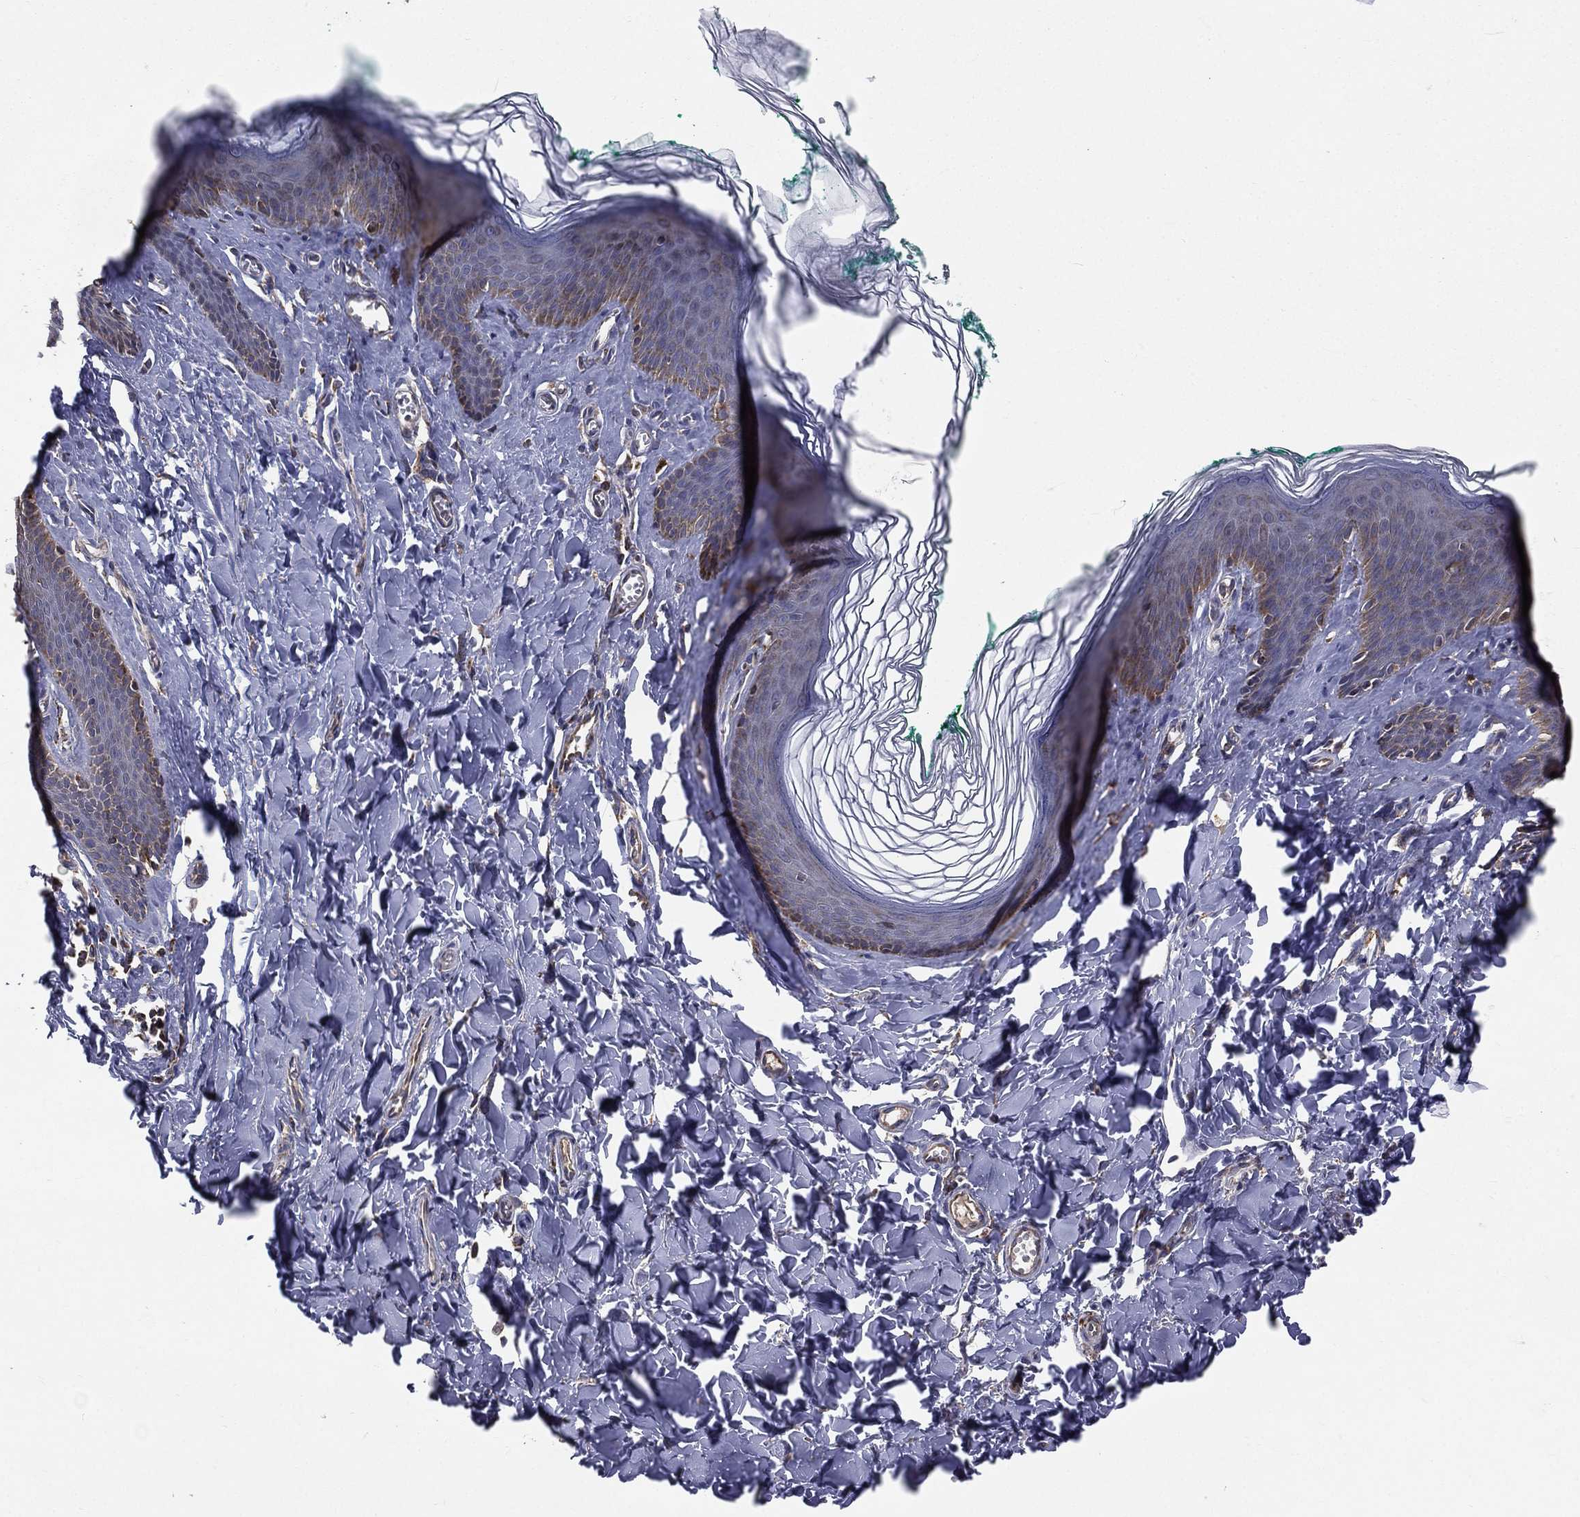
{"staining": {"intensity": "negative", "quantity": "none", "location": "none"}, "tissue": "skin", "cell_type": "Epidermal cells", "image_type": "normal", "snomed": [{"axis": "morphology", "description": "Normal tissue, NOS"}, {"axis": "topography", "description": "Vulva"}], "caption": "Immunohistochemistry of normal skin exhibits no expression in epidermal cells. (DAB (3,3'-diaminobenzidine) immunohistochemistry (IHC) visualized using brightfield microscopy, high magnification).", "gene": "GPD1", "patient": {"sex": "female", "age": 66}}